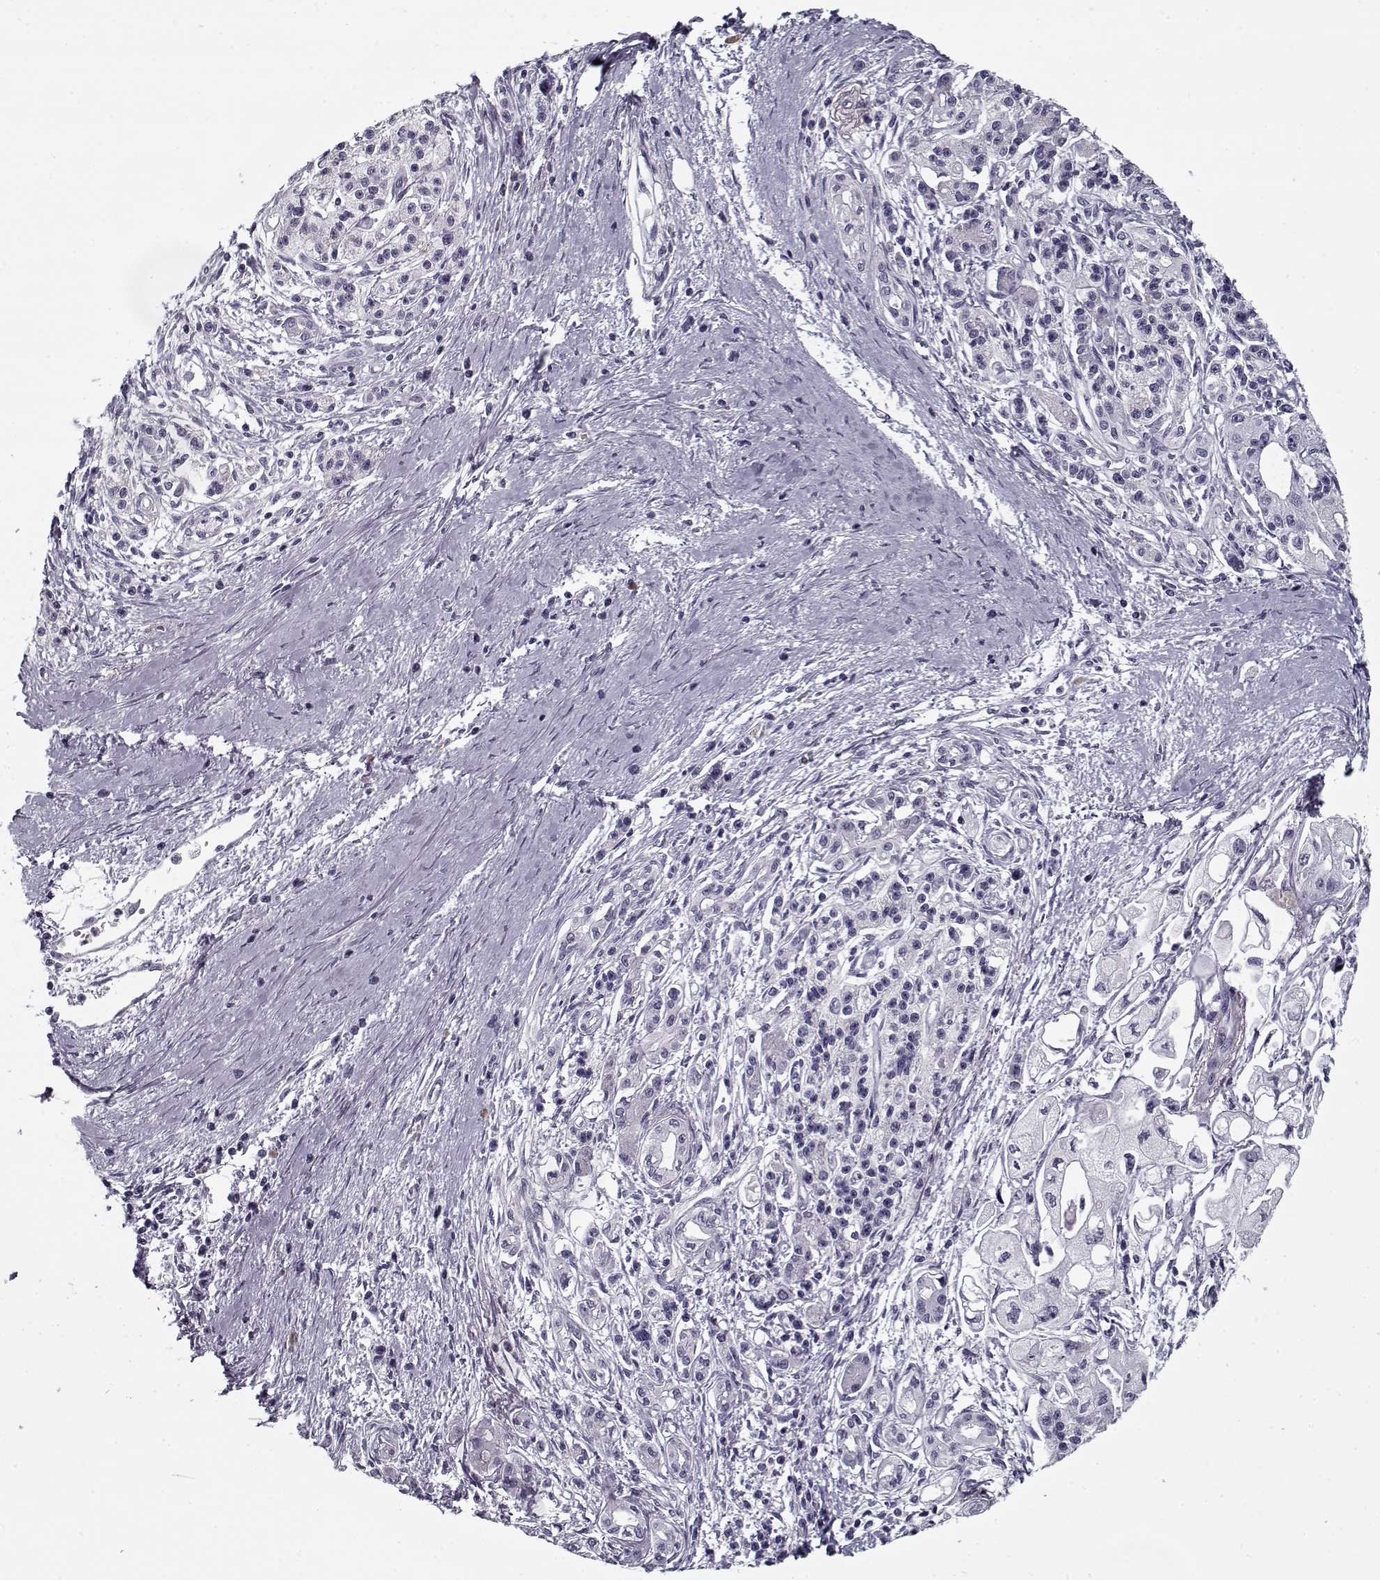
{"staining": {"intensity": "negative", "quantity": "none", "location": "none"}, "tissue": "pancreatic cancer", "cell_type": "Tumor cells", "image_type": "cancer", "snomed": [{"axis": "morphology", "description": "Adenocarcinoma, NOS"}, {"axis": "topography", "description": "Pancreas"}], "caption": "DAB immunohistochemical staining of pancreatic adenocarcinoma shows no significant staining in tumor cells. The staining is performed using DAB (3,3'-diaminobenzidine) brown chromogen with nuclei counter-stained in using hematoxylin.", "gene": "RNF32", "patient": {"sex": "male", "age": 70}}